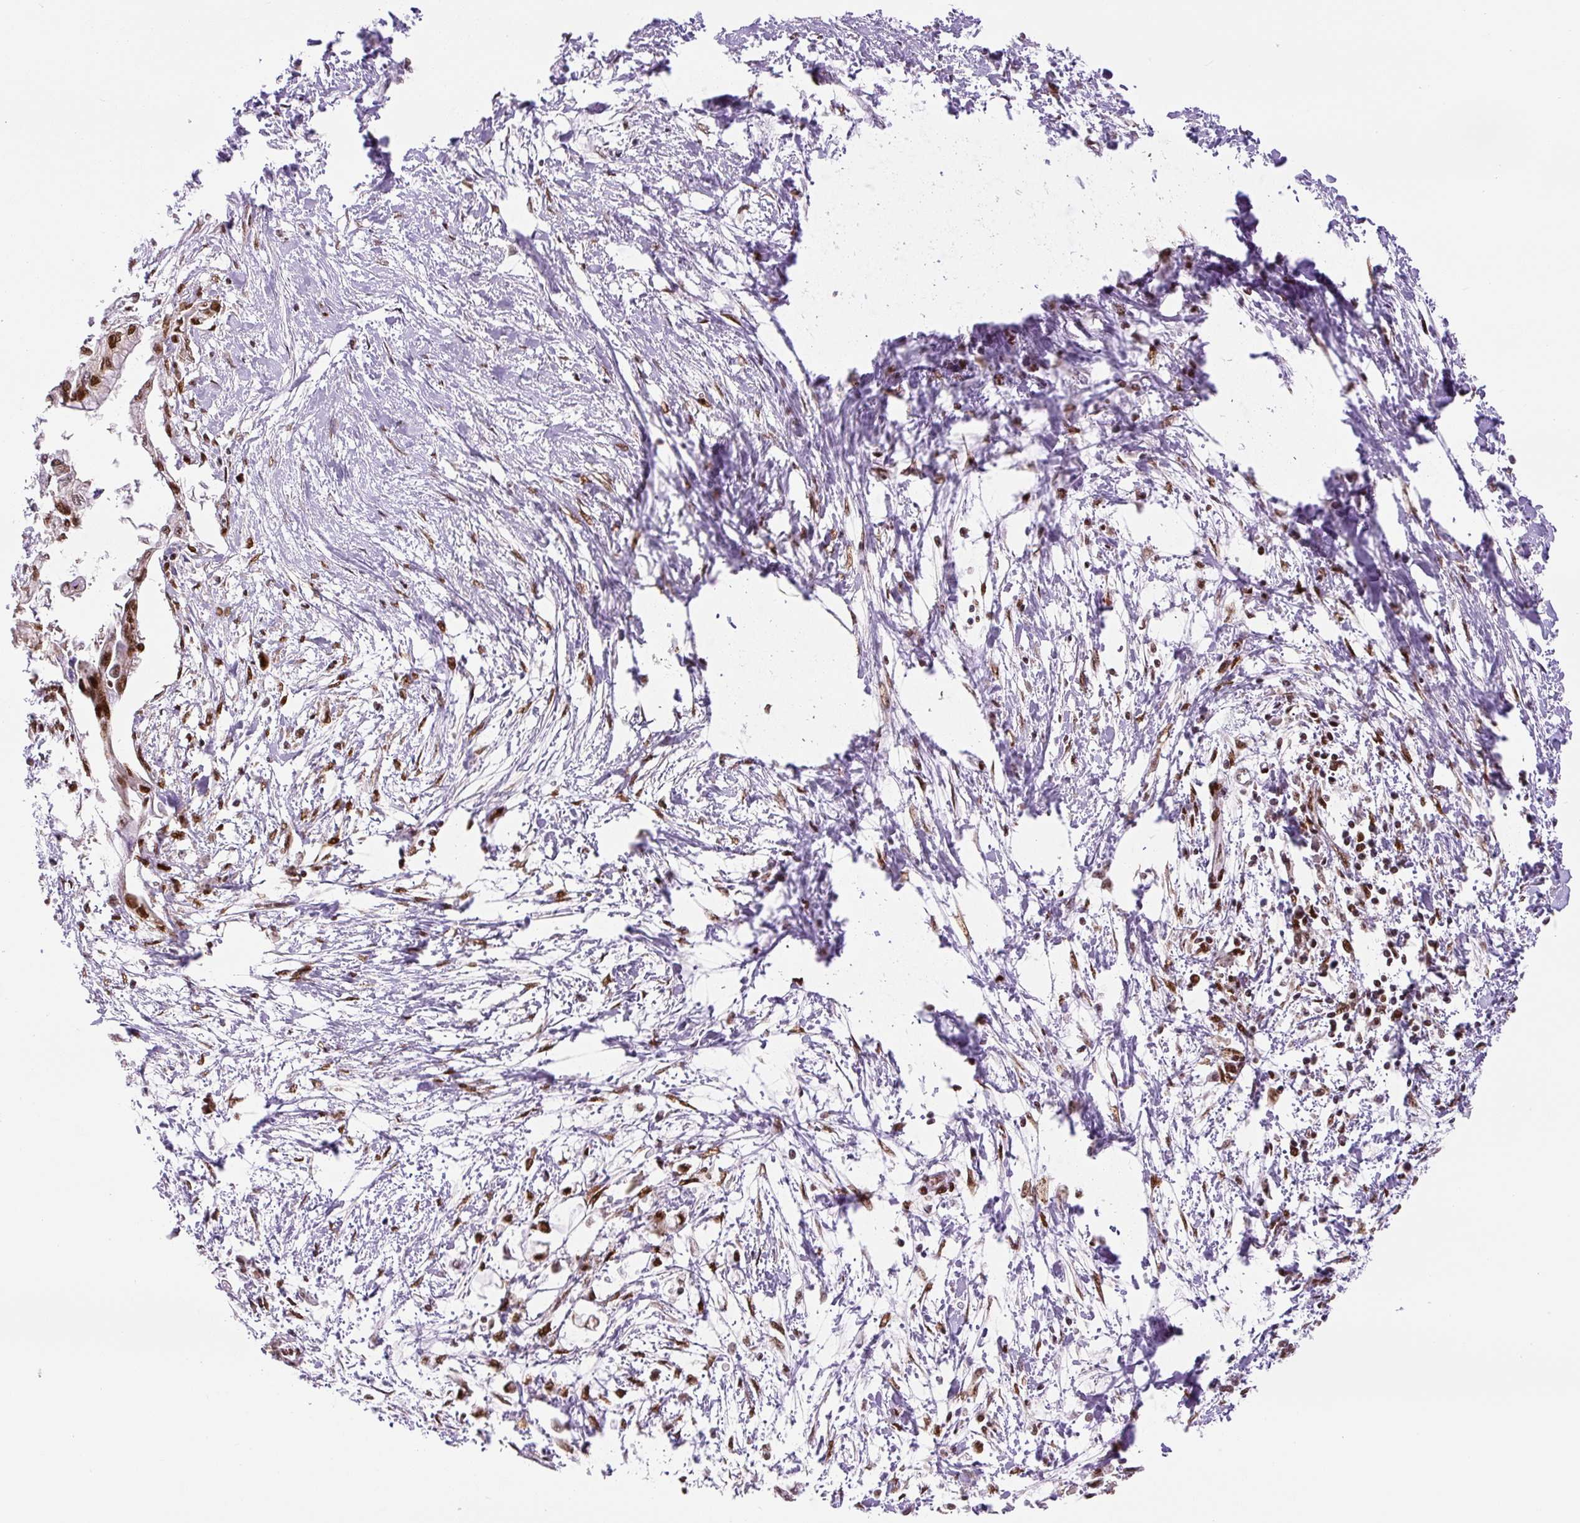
{"staining": {"intensity": "moderate", "quantity": ">75%", "location": "nuclear"}, "tissue": "pancreatic cancer", "cell_type": "Tumor cells", "image_type": "cancer", "snomed": [{"axis": "morphology", "description": "Adenocarcinoma, NOS"}, {"axis": "topography", "description": "Pancreas"}], "caption": "High-power microscopy captured an IHC photomicrograph of pancreatic cancer (adenocarcinoma), revealing moderate nuclear staining in approximately >75% of tumor cells. (DAB (3,3'-diaminobenzidine) IHC with brightfield microscopy, high magnification).", "gene": "FUS", "patient": {"sex": "male", "age": 48}}